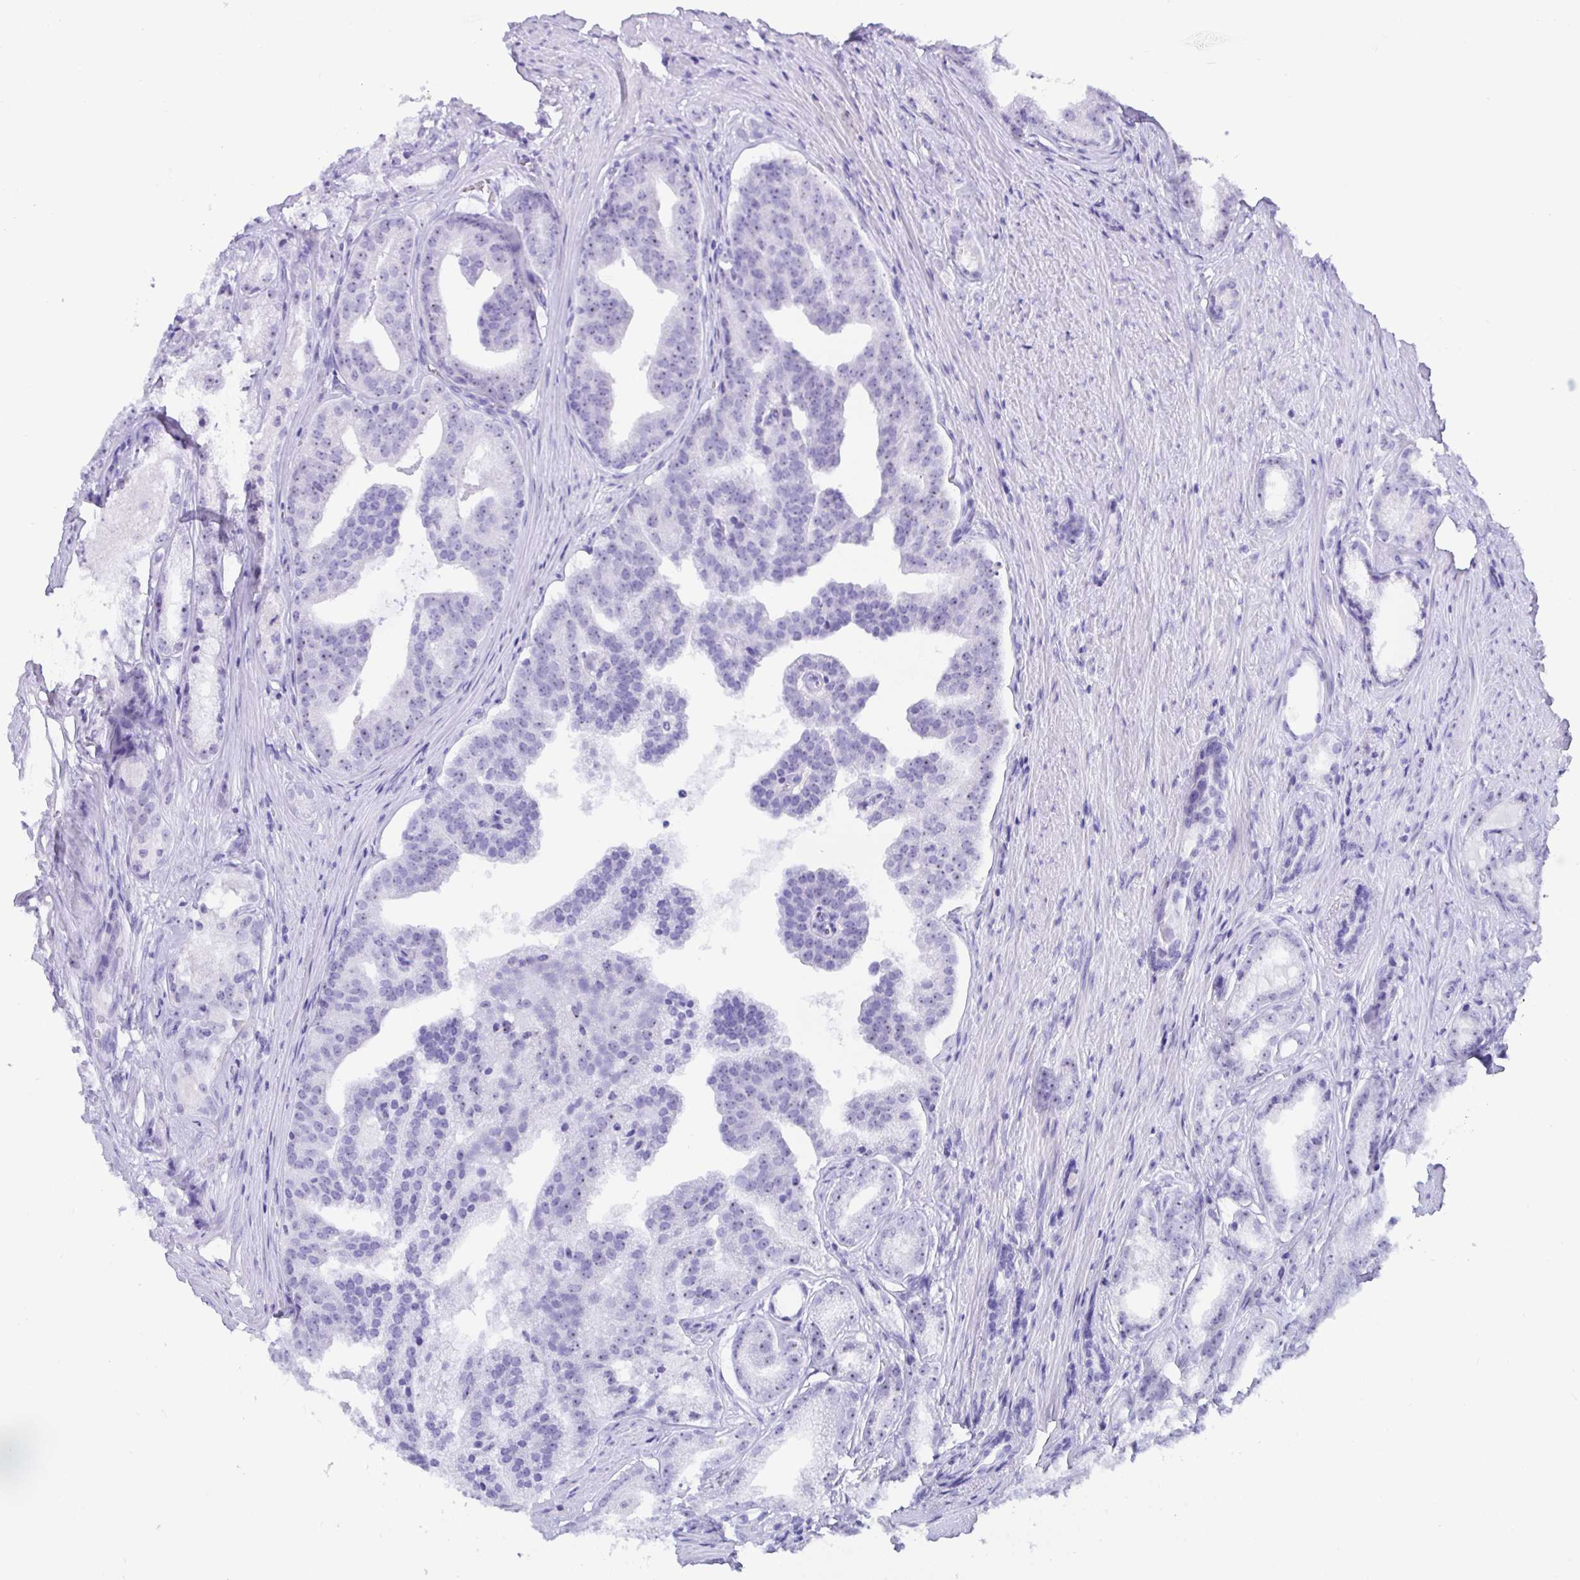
{"staining": {"intensity": "negative", "quantity": "none", "location": "none"}, "tissue": "prostate cancer", "cell_type": "Tumor cells", "image_type": "cancer", "snomed": [{"axis": "morphology", "description": "Adenocarcinoma, Low grade"}, {"axis": "topography", "description": "Prostate"}], "caption": "Immunohistochemistry (IHC) of adenocarcinoma (low-grade) (prostate) reveals no expression in tumor cells. (DAB (3,3'-diaminobenzidine) immunohistochemistry visualized using brightfield microscopy, high magnification).", "gene": "PRAMEF19", "patient": {"sex": "male", "age": 65}}